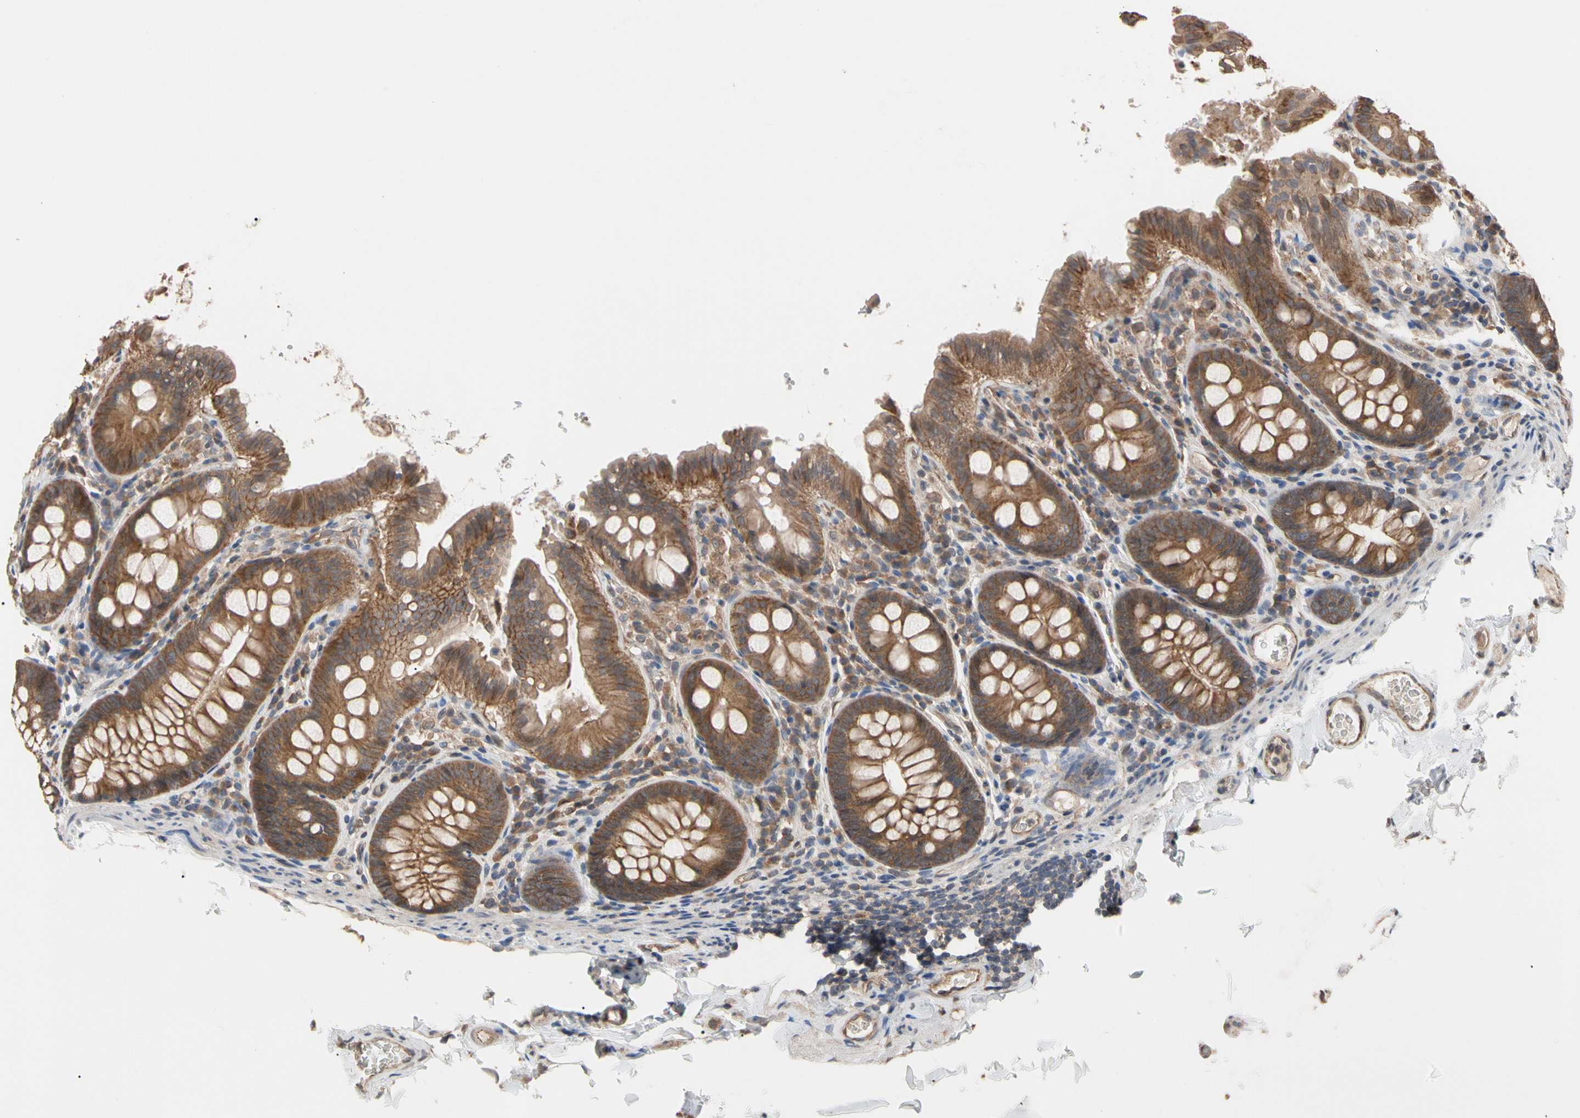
{"staining": {"intensity": "moderate", "quantity": ">75%", "location": "cytoplasmic/membranous"}, "tissue": "colon", "cell_type": "Endothelial cells", "image_type": "normal", "snomed": [{"axis": "morphology", "description": "Normal tissue, NOS"}, {"axis": "topography", "description": "Colon"}], "caption": "Brown immunohistochemical staining in normal human colon exhibits moderate cytoplasmic/membranous expression in about >75% of endothelial cells. (Stains: DAB in brown, nuclei in blue, Microscopy: brightfield microscopy at high magnification).", "gene": "DPP8", "patient": {"sex": "female", "age": 61}}